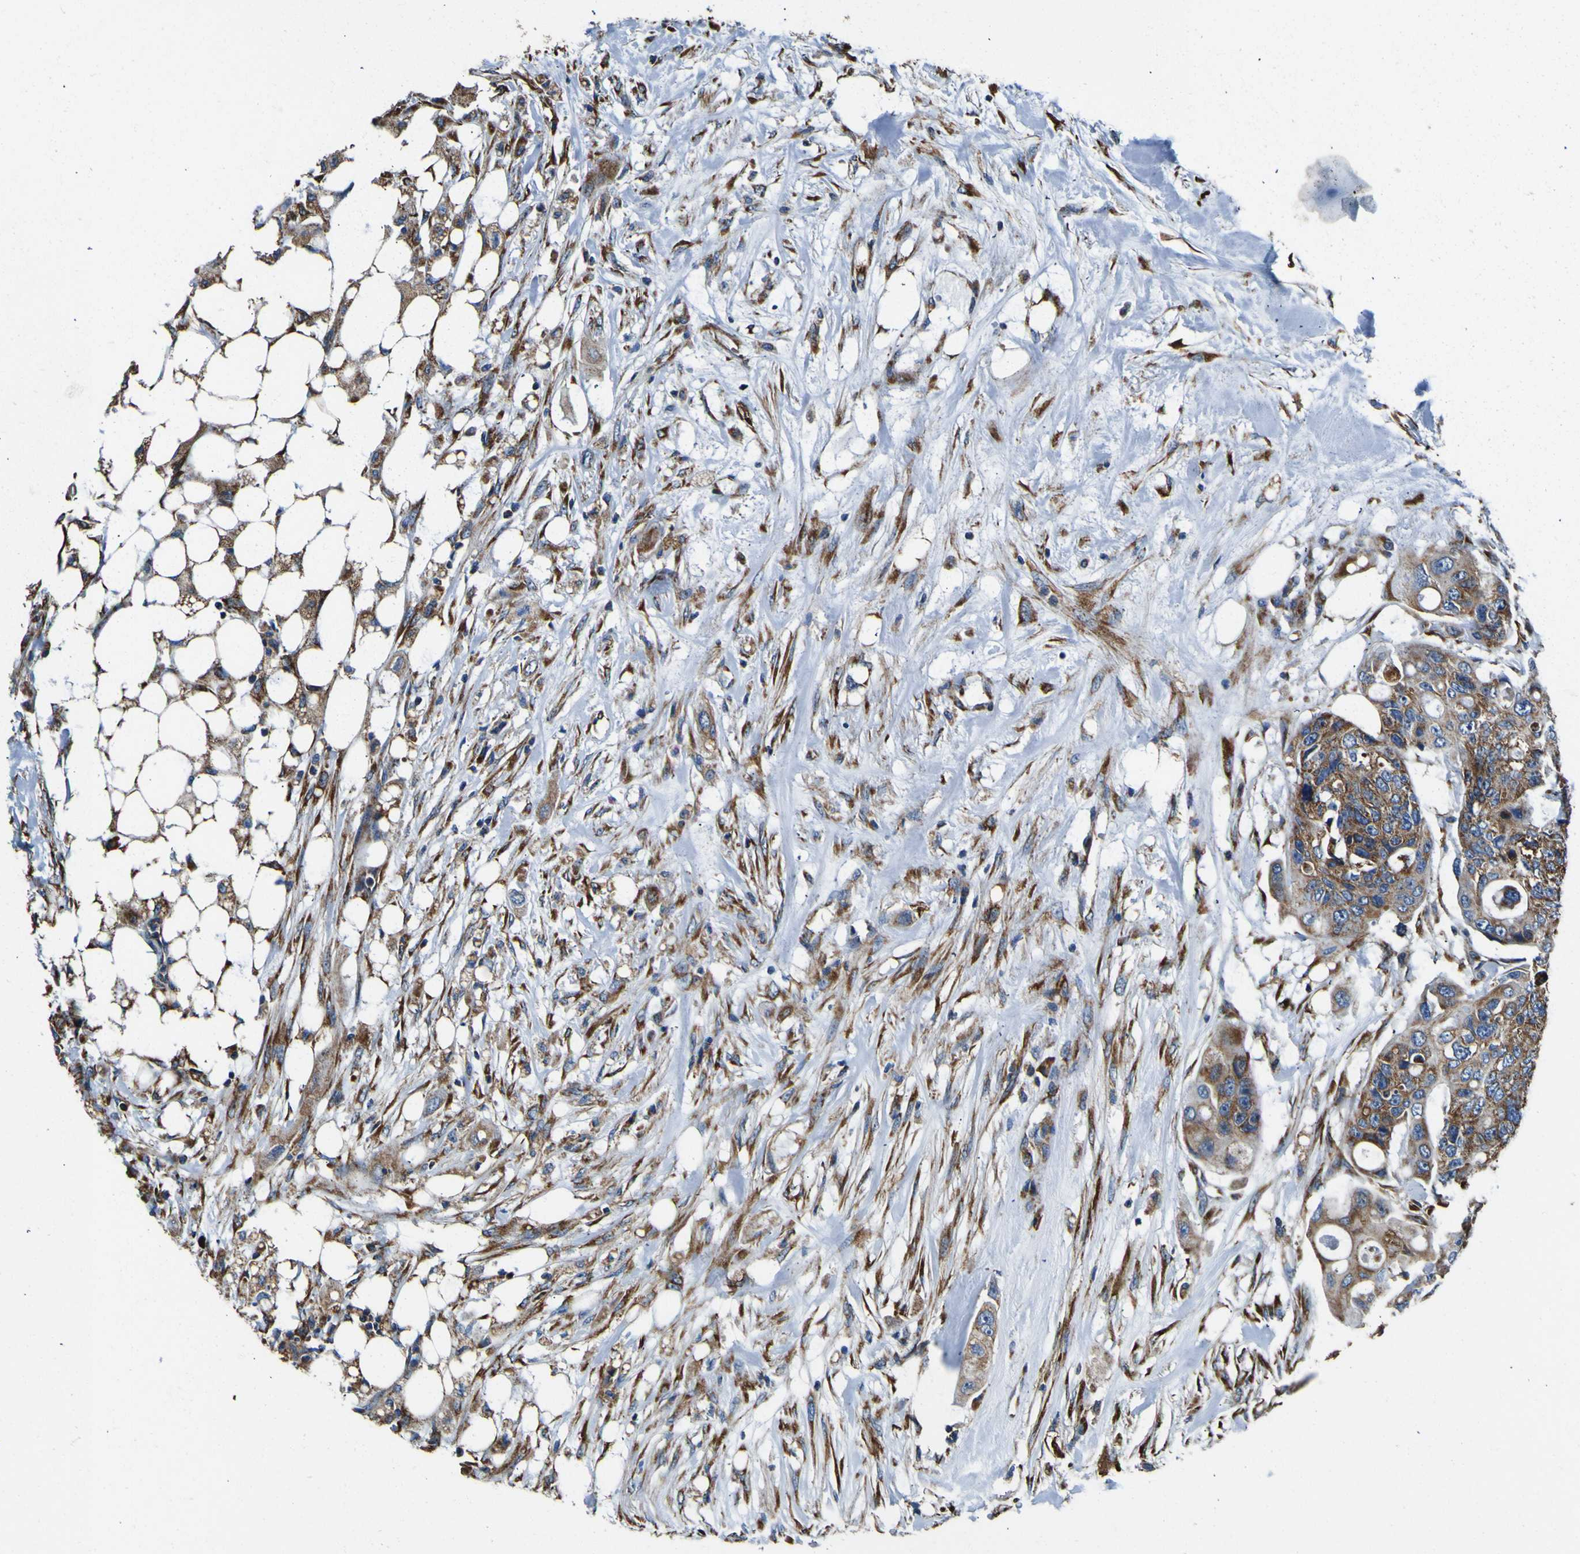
{"staining": {"intensity": "moderate", "quantity": ">75%", "location": "cytoplasmic/membranous"}, "tissue": "colorectal cancer", "cell_type": "Tumor cells", "image_type": "cancer", "snomed": [{"axis": "morphology", "description": "Adenocarcinoma, NOS"}, {"axis": "topography", "description": "Colon"}], "caption": "A brown stain highlights moderate cytoplasmic/membranous staining of a protein in human colorectal adenocarcinoma tumor cells. The protein is stained brown, and the nuclei are stained in blue (DAB IHC with brightfield microscopy, high magnification).", "gene": "INPP5A", "patient": {"sex": "female", "age": 57}}